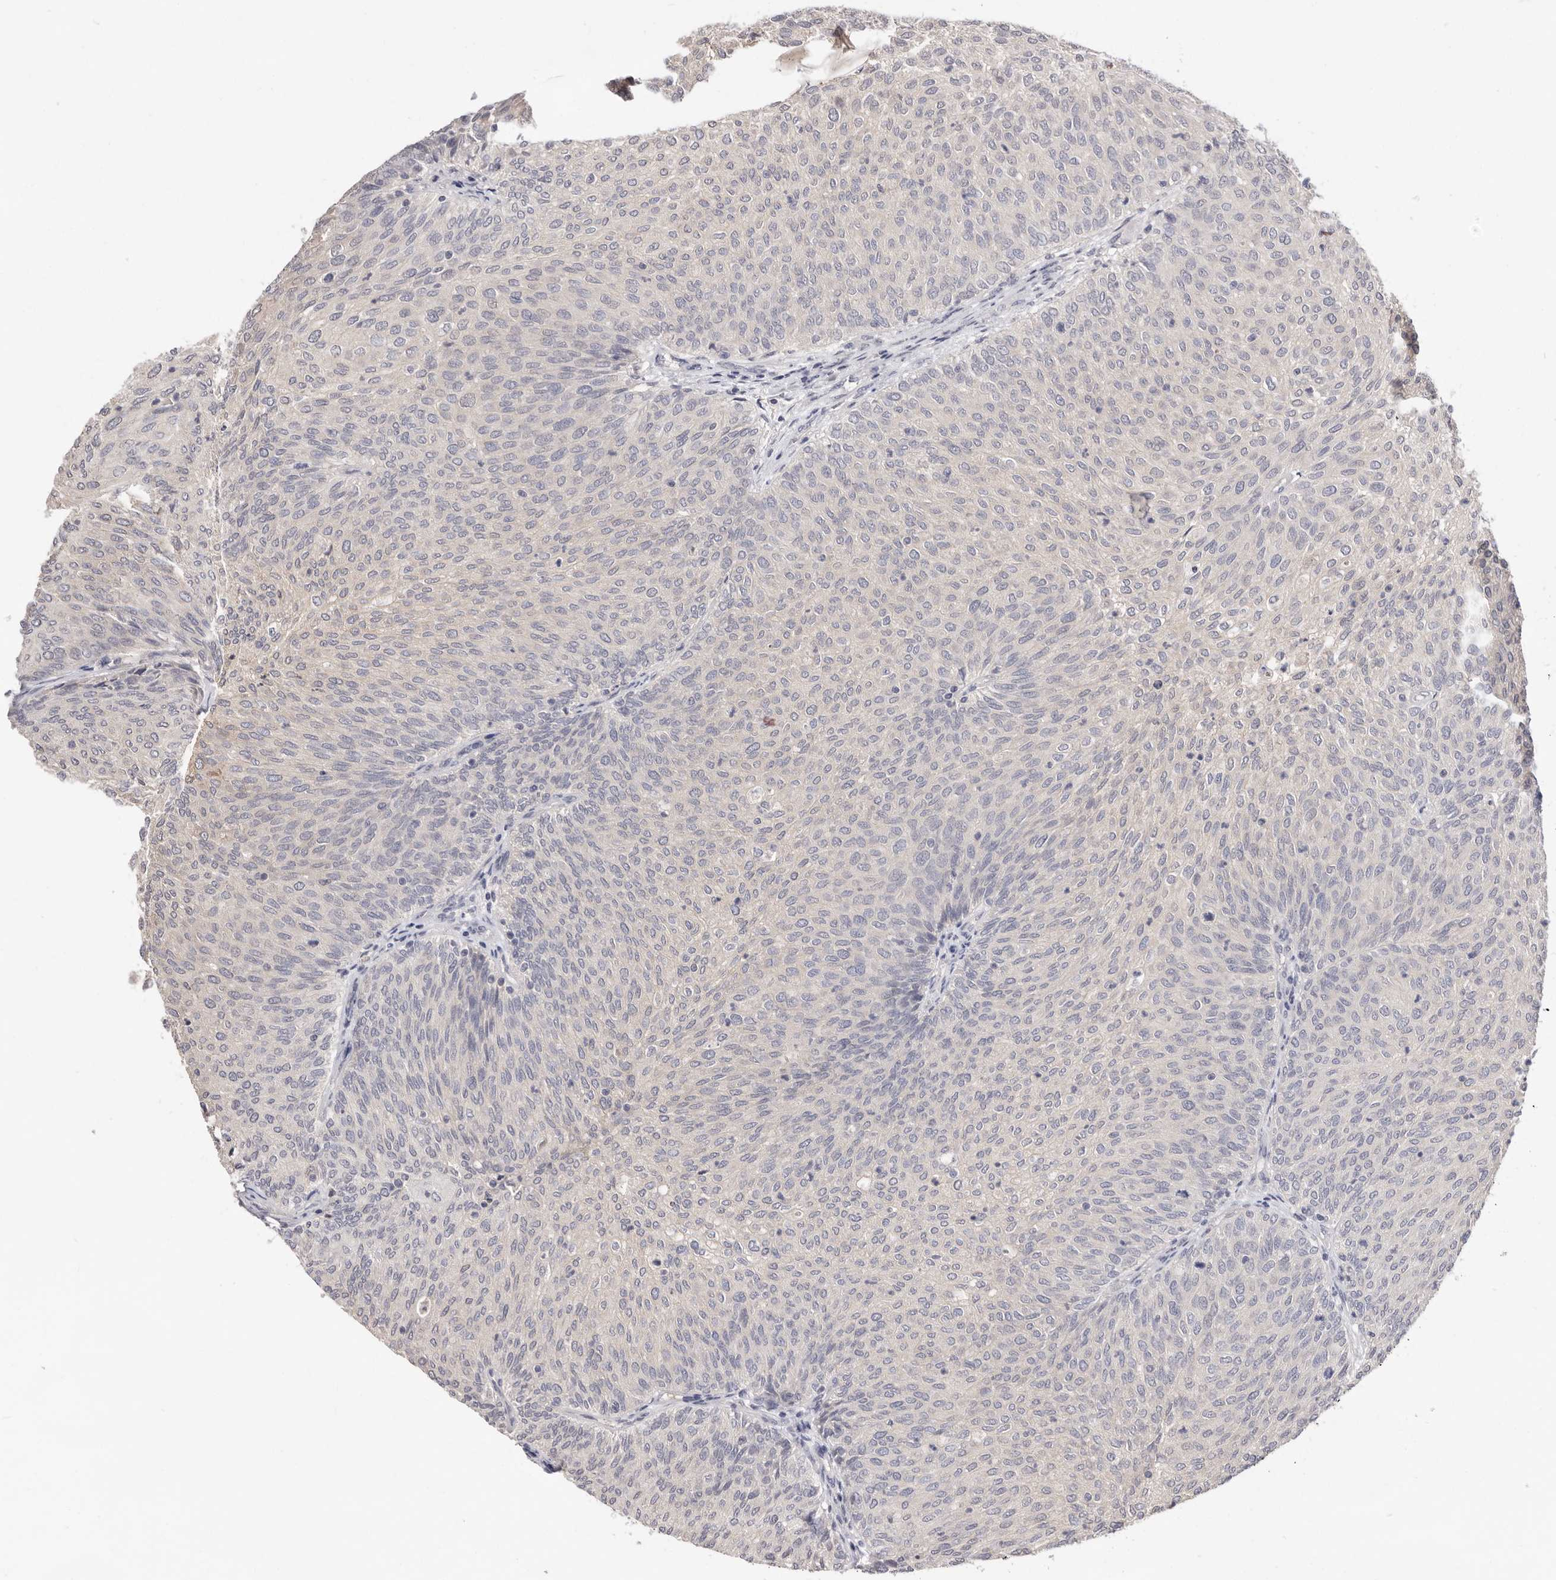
{"staining": {"intensity": "negative", "quantity": "none", "location": "none"}, "tissue": "urothelial cancer", "cell_type": "Tumor cells", "image_type": "cancer", "snomed": [{"axis": "morphology", "description": "Urothelial carcinoma, Low grade"}, {"axis": "topography", "description": "Urinary bladder"}], "caption": "A micrograph of urothelial carcinoma (low-grade) stained for a protein displays no brown staining in tumor cells.", "gene": "DOP1A", "patient": {"sex": "female", "age": 79}}